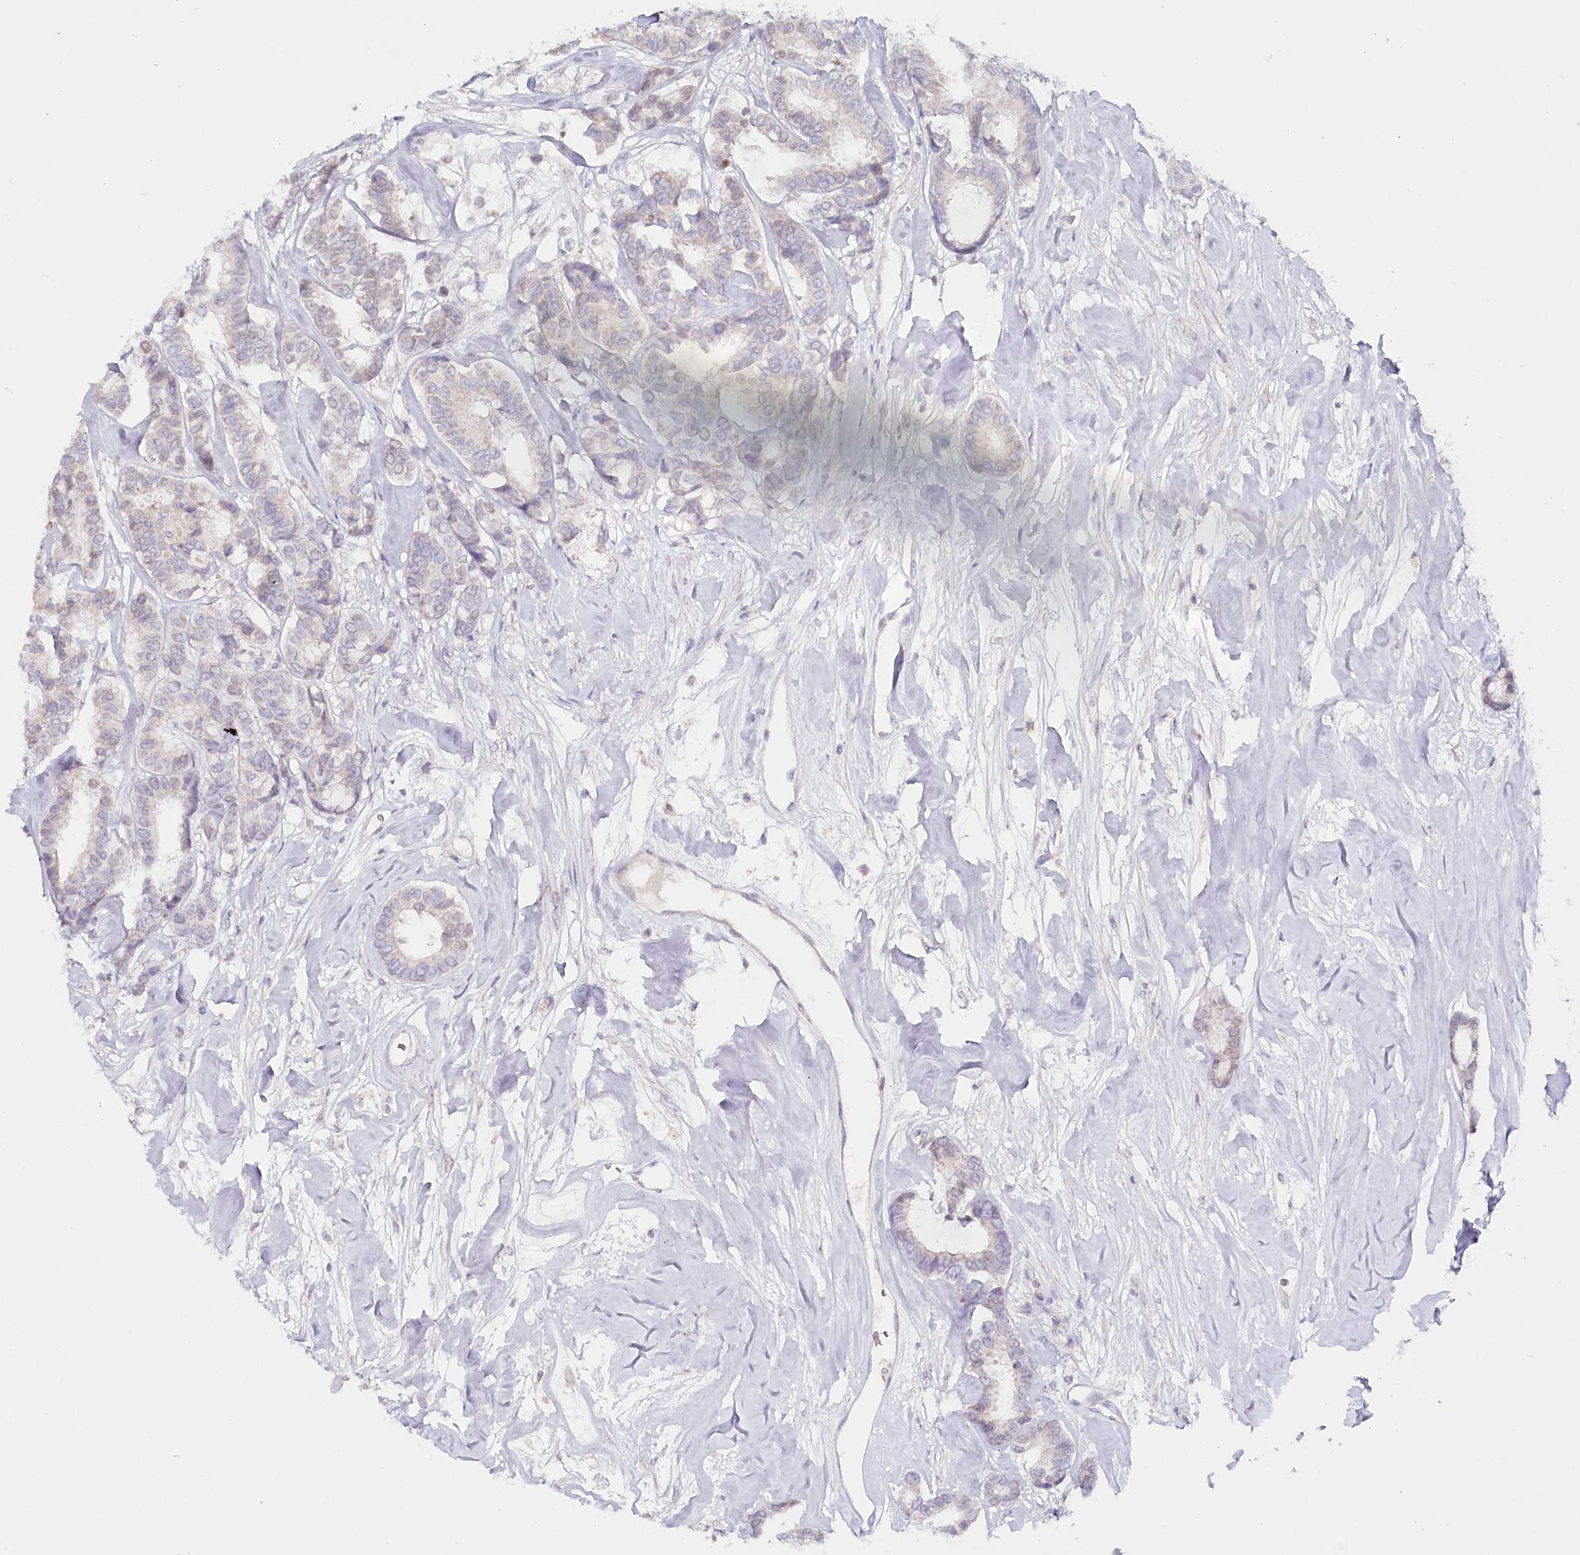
{"staining": {"intensity": "weak", "quantity": "<25%", "location": "cytoplasmic/membranous"}, "tissue": "breast cancer", "cell_type": "Tumor cells", "image_type": "cancer", "snomed": [{"axis": "morphology", "description": "Duct carcinoma"}, {"axis": "topography", "description": "Breast"}], "caption": "Human breast cancer stained for a protein using immunohistochemistry demonstrates no staining in tumor cells.", "gene": "PSAPL1", "patient": {"sex": "female", "age": 87}}